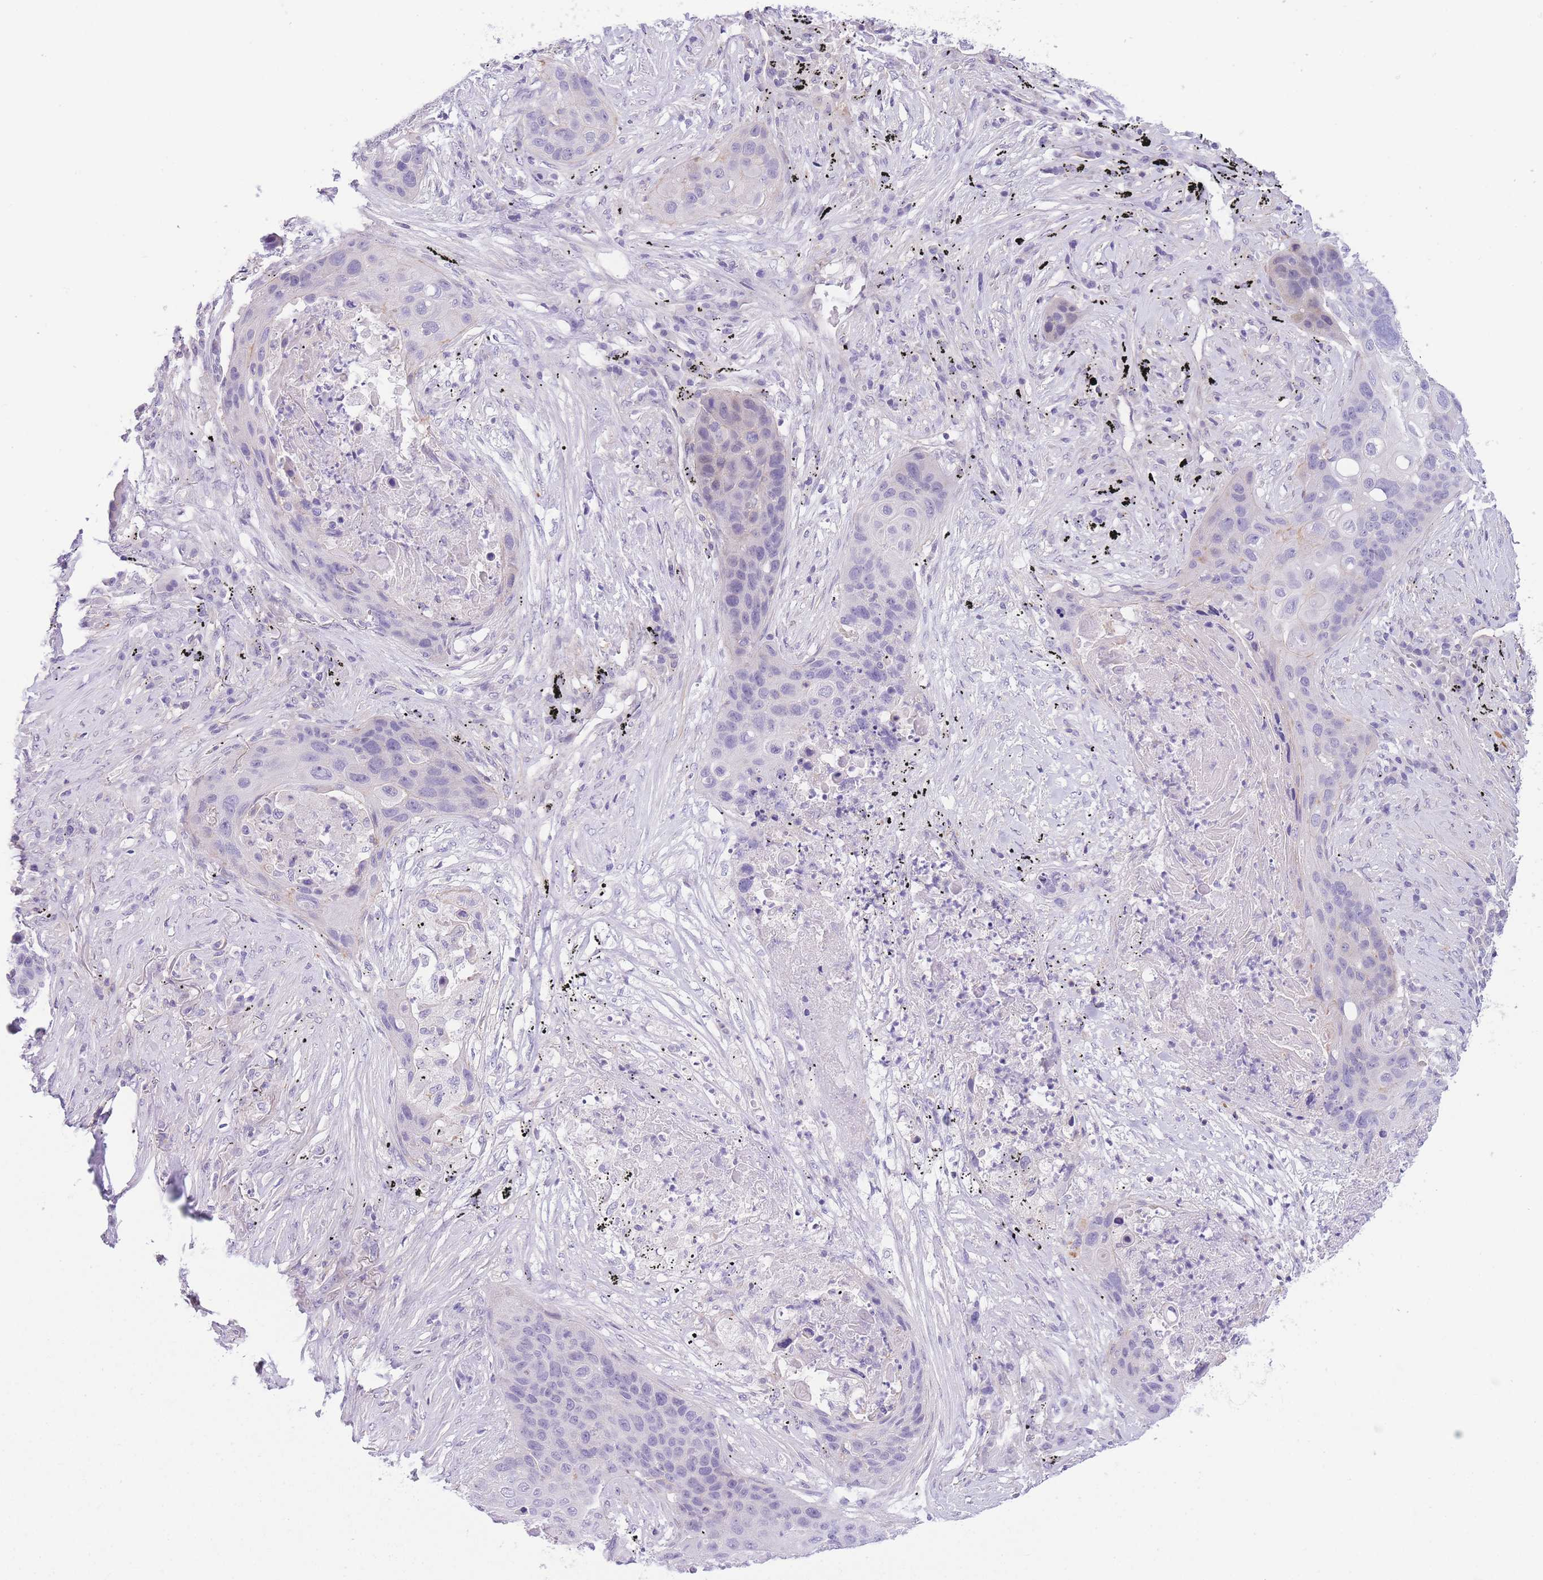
{"staining": {"intensity": "negative", "quantity": "none", "location": "none"}, "tissue": "lung cancer", "cell_type": "Tumor cells", "image_type": "cancer", "snomed": [{"axis": "morphology", "description": "Squamous cell carcinoma, NOS"}, {"axis": "topography", "description": "Lung"}], "caption": "A photomicrograph of human squamous cell carcinoma (lung) is negative for staining in tumor cells.", "gene": "C9orf152", "patient": {"sex": "female", "age": 63}}